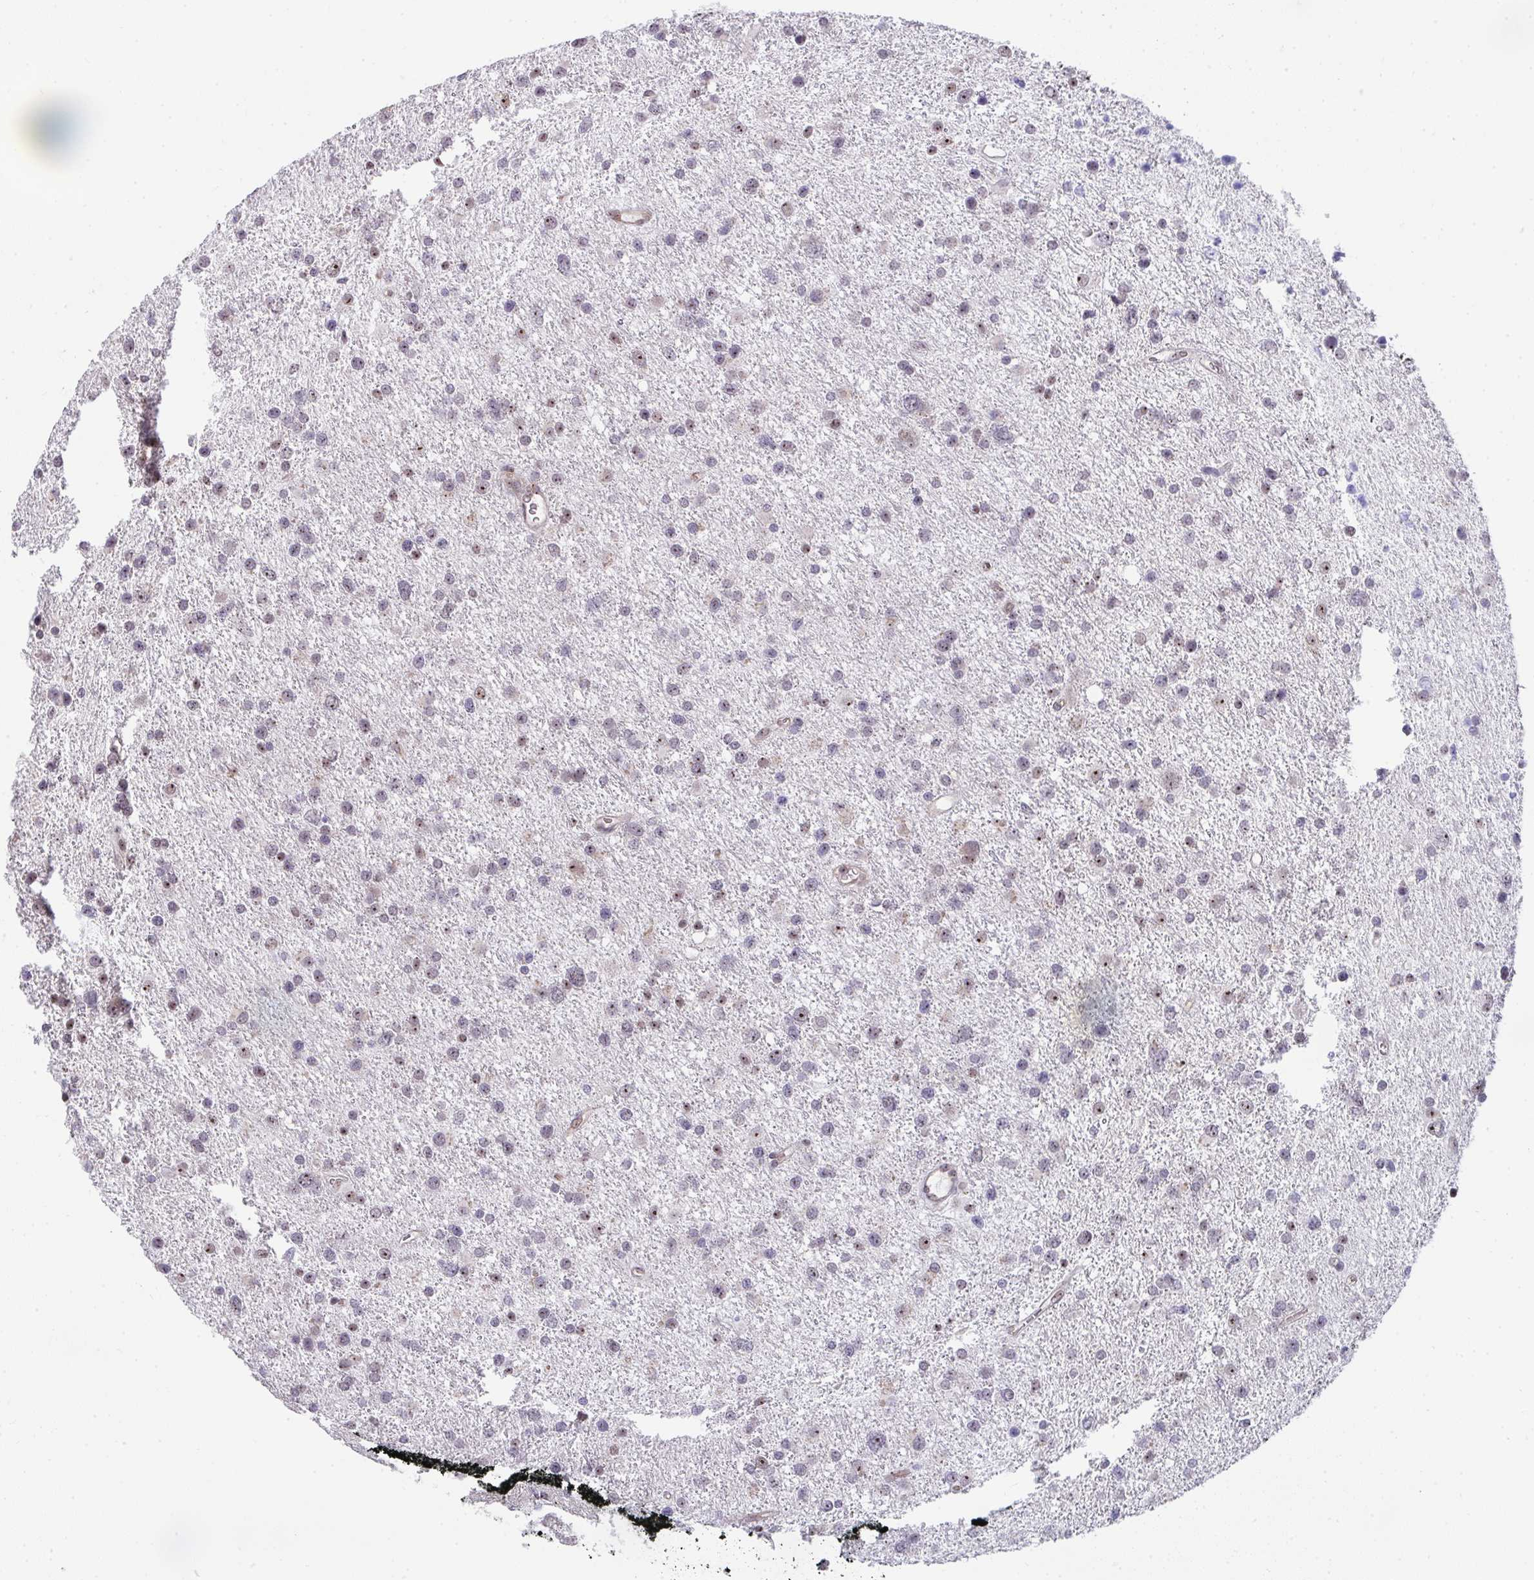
{"staining": {"intensity": "weak", "quantity": "25%-75%", "location": "nuclear"}, "tissue": "glioma", "cell_type": "Tumor cells", "image_type": "cancer", "snomed": [{"axis": "morphology", "description": "Glioma, malignant, Low grade"}, {"axis": "topography", "description": "Brain"}], "caption": "Immunohistochemistry histopathology image of glioma stained for a protein (brown), which reveals low levels of weak nuclear staining in approximately 25%-75% of tumor cells.", "gene": "HIRA", "patient": {"sex": "female", "age": 55}}